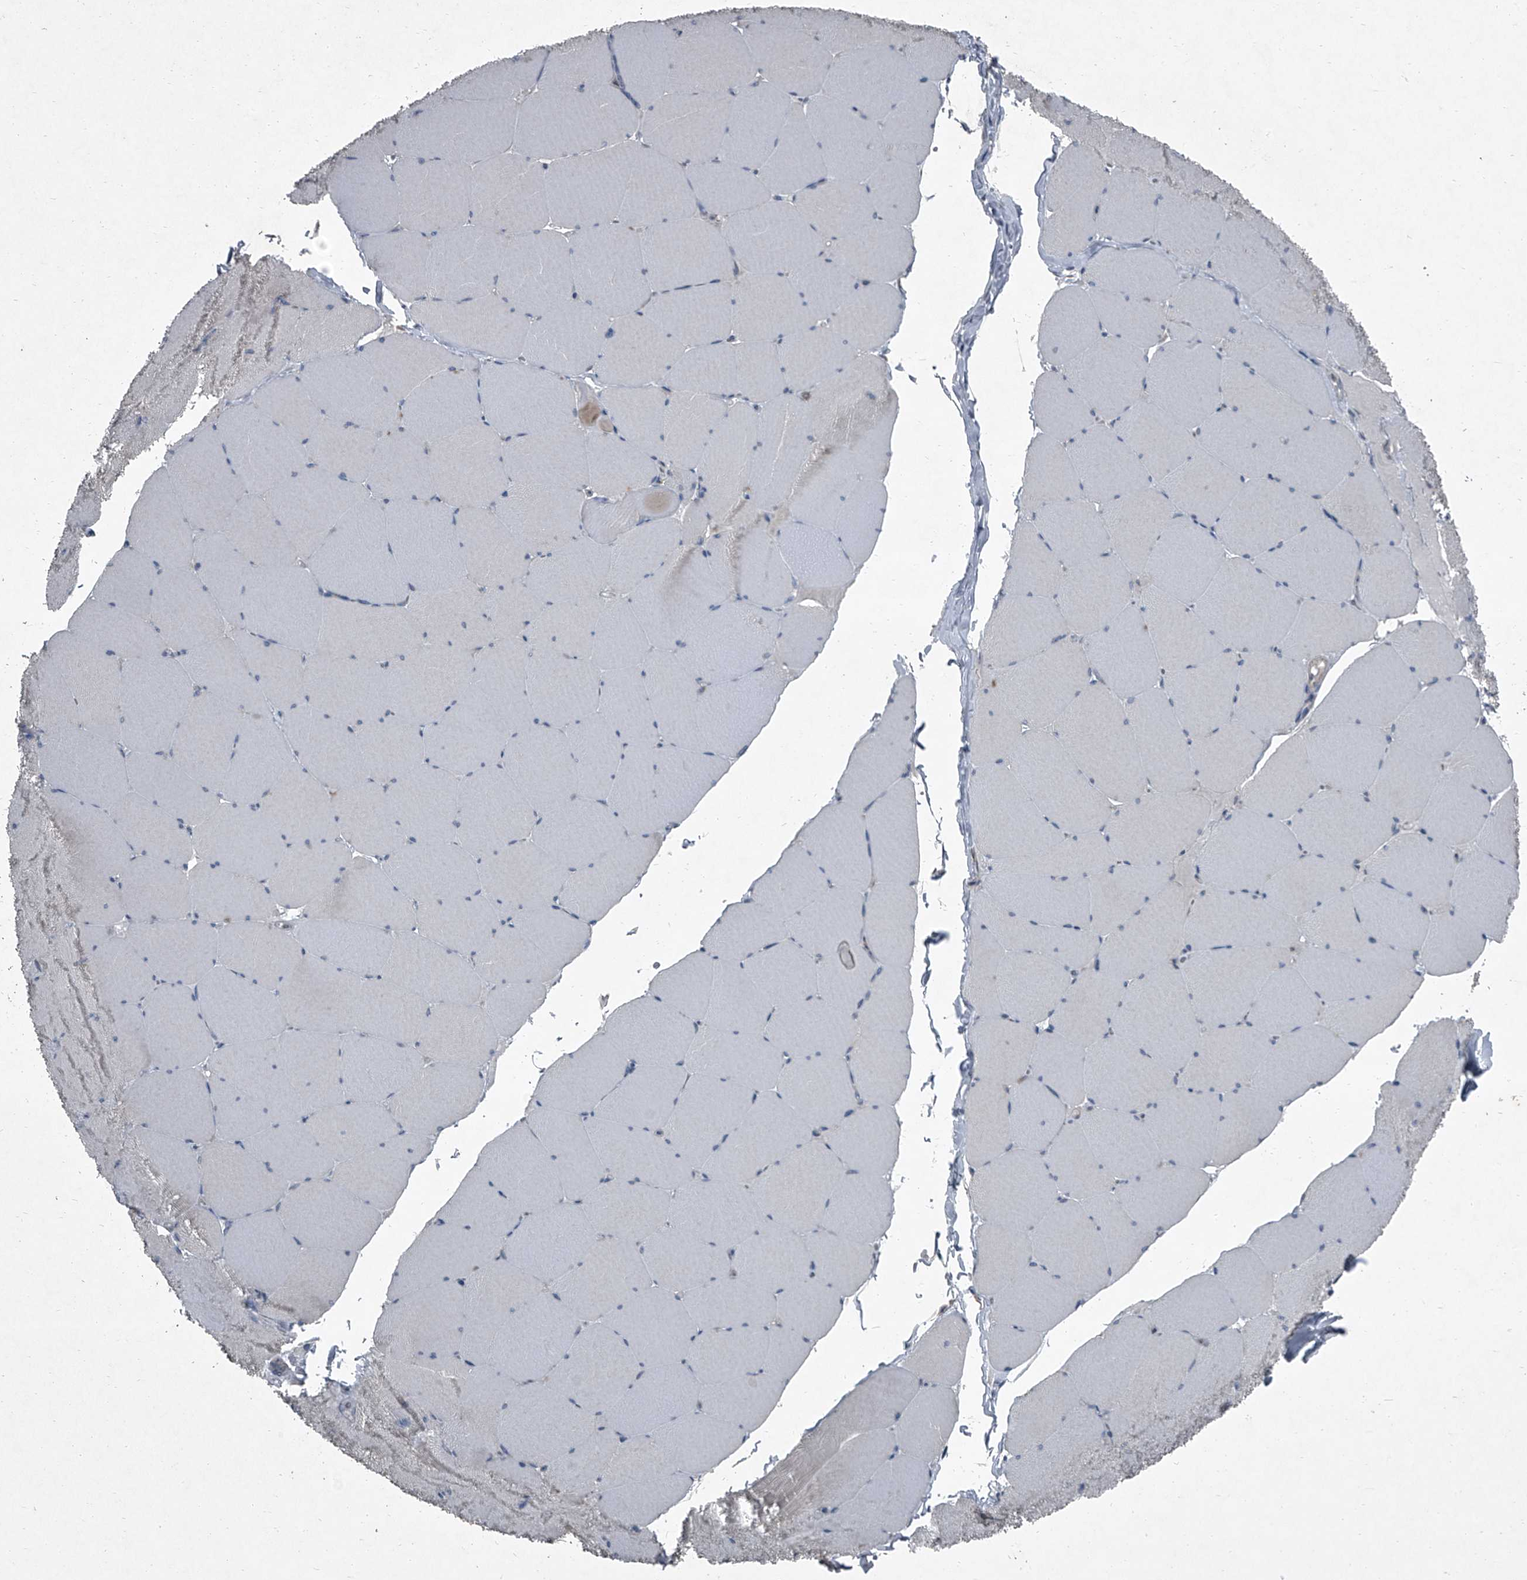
{"staining": {"intensity": "negative", "quantity": "none", "location": "none"}, "tissue": "skeletal muscle", "cell_type": "Myocytes", "image_type": "normal", "snomed": [{"axis": "morphology", "description": "Normal tissue, NOS"}, {"axis": "topography", "description": "Skeletal muscle"}, {"axis": "topography", "description": "Head-Neck"}], "caption": "Immunohistochemical staining of unremarkable skeletal muscle reveals no significant staining in myocytes. (DAB immunohistochemistry, high magnification).", "gene": "HEPHL1", "patient": {"sex": "male", "age": 66}}